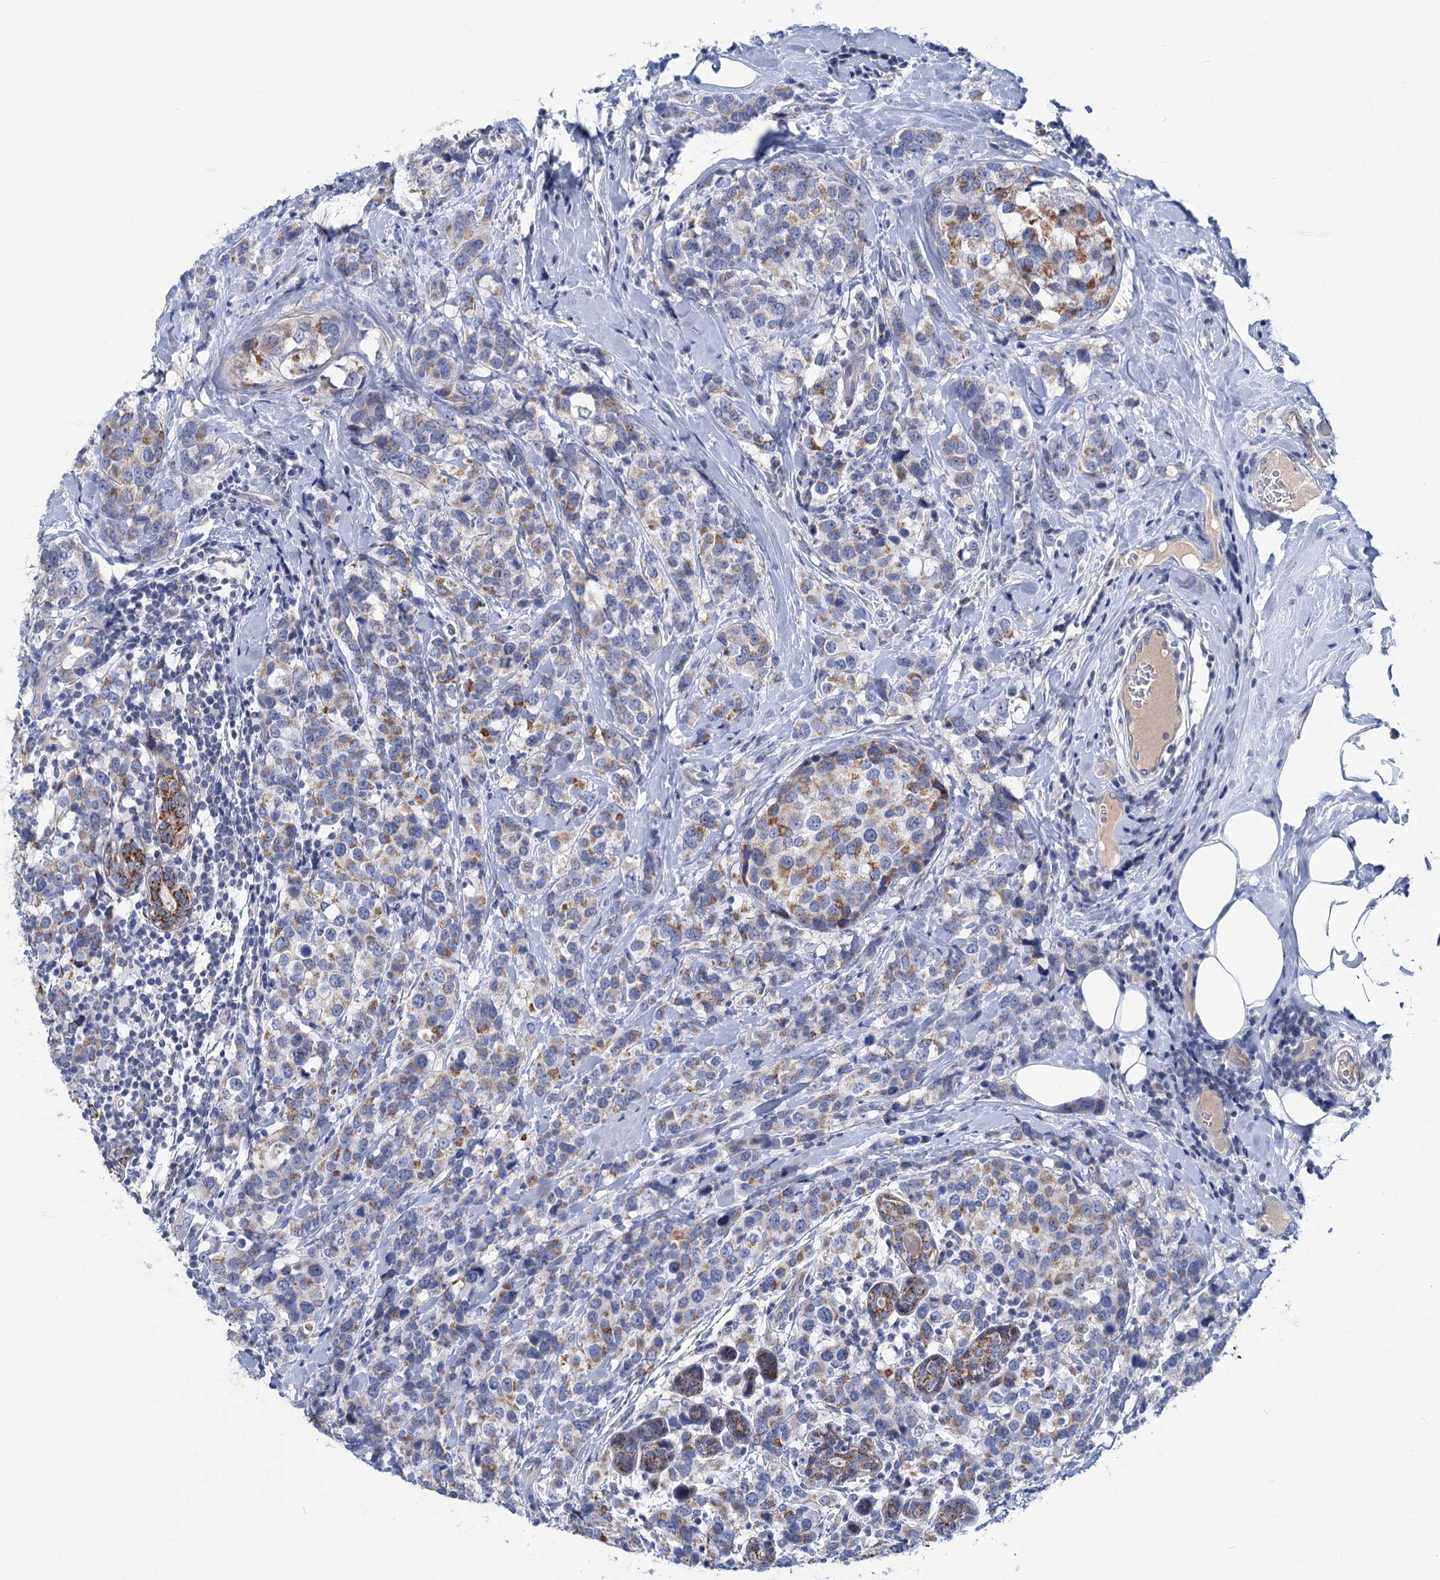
{"staining": {"intensity": "moderate", "quantity": "25%-75%", "location": "cytoplasmic/membranous"}, "tissue": "breast cancer", "cell_type": "Tumor cells", "image_type": "cancer", "snomed": [{"axis": "morphology", "description": "Lobular carcinoma"}, {"axis": "topography", "description": "Breast"}], "caption": "Protein staining by IHC shows moderate cytoplasmic/membranous expression in approximately 25%-75% of tumor cells in breast cancer (lobular carcinoma).", "gene": "CHDH", "patient": {"sex": "female", "age": 59}}